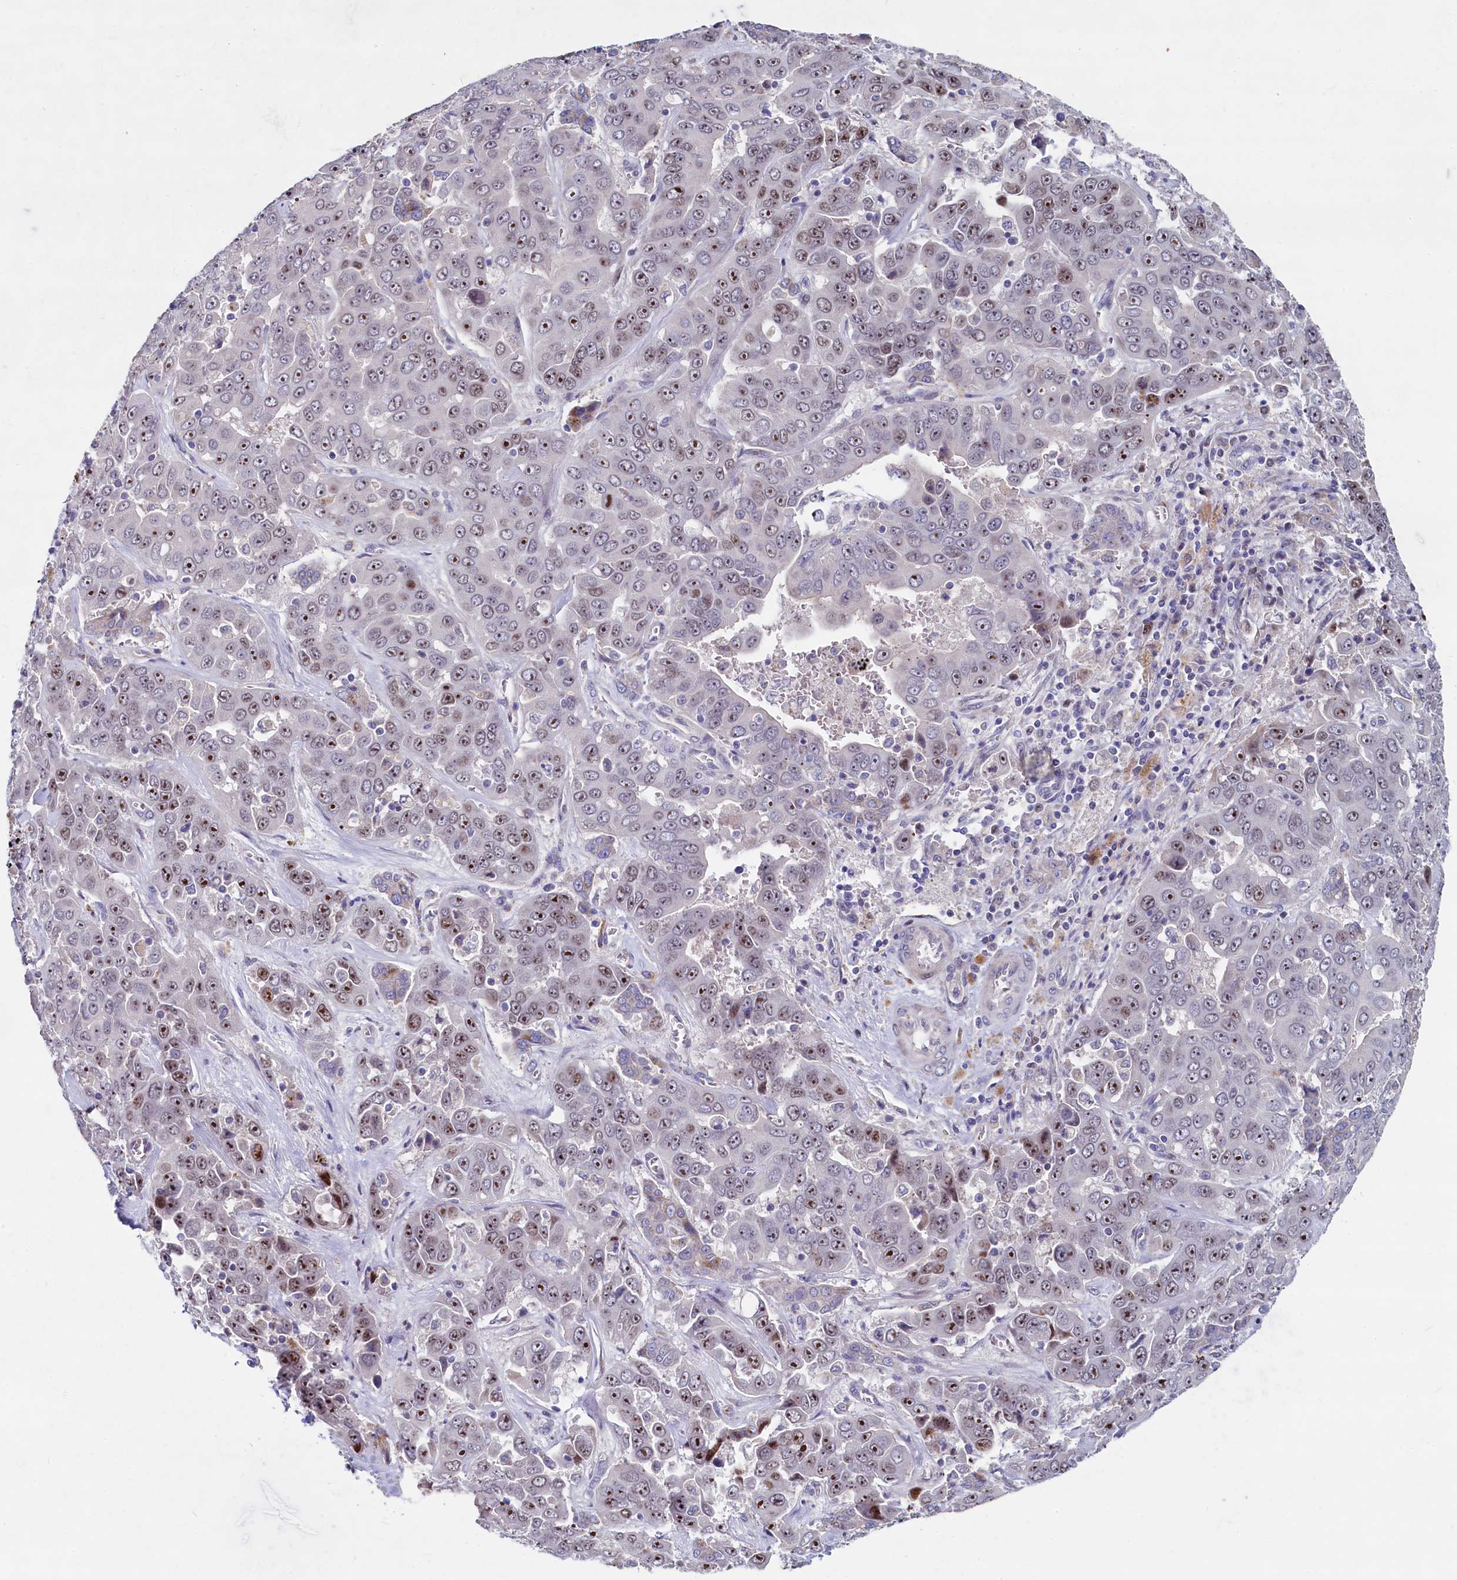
{"staining": {"intensity": "moderate", "quantity": "25%-75%", "location": "nuclear"}, "tissue": "liver cancer", "cell_type": "Tumor cells", "image_type": "cancer", "snomed": [{"axis": "morphology", "description": "Cholangiocarcinoma"}, {"axis": "topography", "description": "Liver"}], "caption": "Immunohistochemistry staining of liver cancer (cholangiocarcinoma), which reveals medium levels of moderate nuclear positivity in about 25%-75% of tumor cells indicating moderate nuclear protein positivity. The staining was performed using DAB (brown) for protein detection and nuclei were counterstained in hematoxylin (blue).", "gene": "ASXL3", "patient": {"sex": "female", "age": 52}}